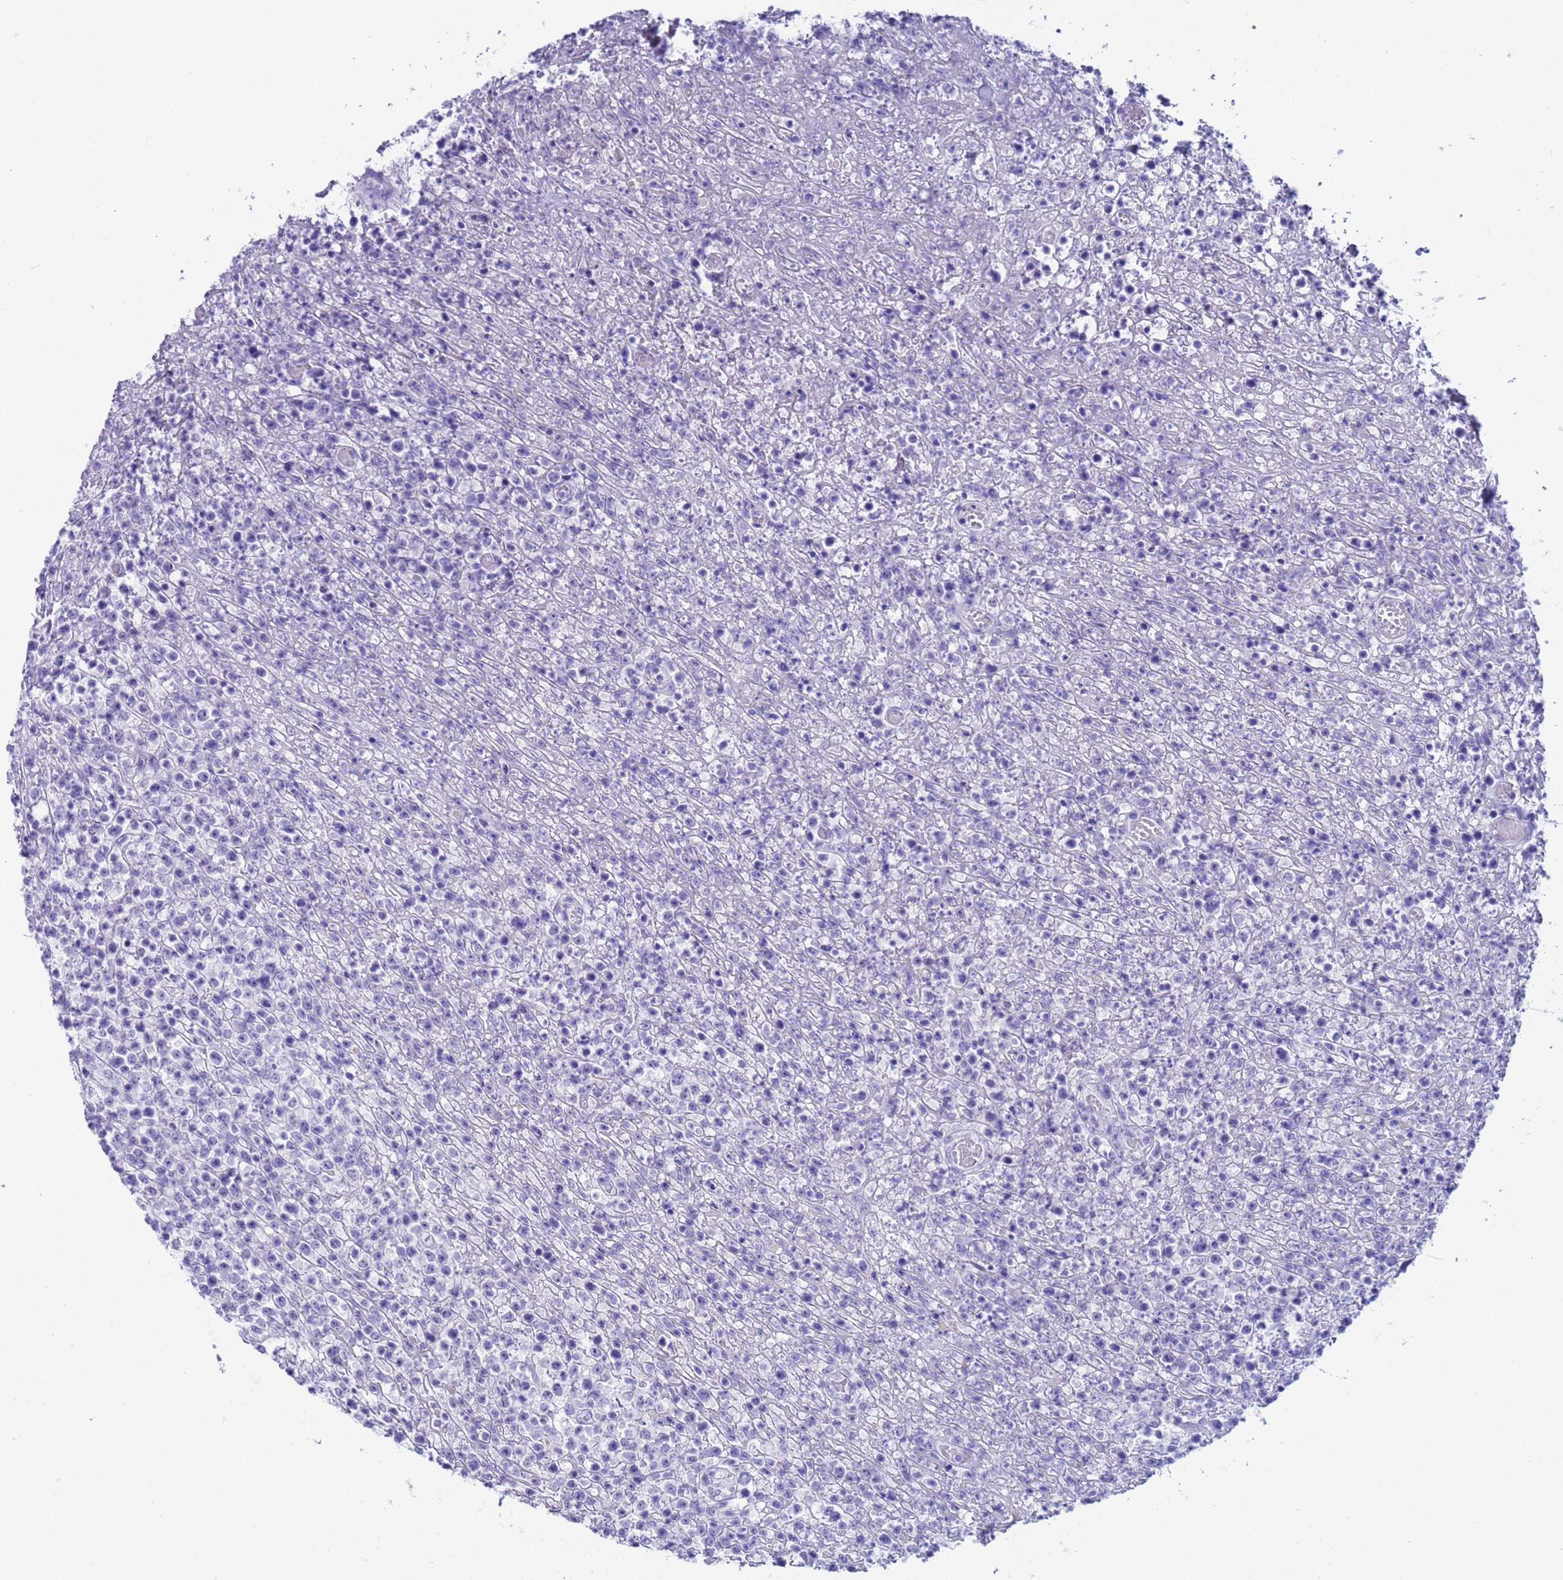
{"staining": {"intensity": "negative", "quantity": "none", "location": "none"}, "tissue": "lymphoma", "cell_type": "Tumor cells", "image_type": "cancer", "snomed": [{"axis": "morphology", "description": "Malignant lymphoma, non-Hodgkin's type, High grade"}, {"axis": "topography", "description": "Colon"}], "caption": "Immunohistochemical staining of human high-grade malignant lymphoma, non-Hodgkin's type demonstrates no significant positivity in tumor cells. Brightfield microscopy of immunohistochemistry (IHC) stained with DAB (brown) and hematoxylin (blue), captured at high magnification.", "gene": "CKM", "patient": {"sex": "female", "age": 53}}